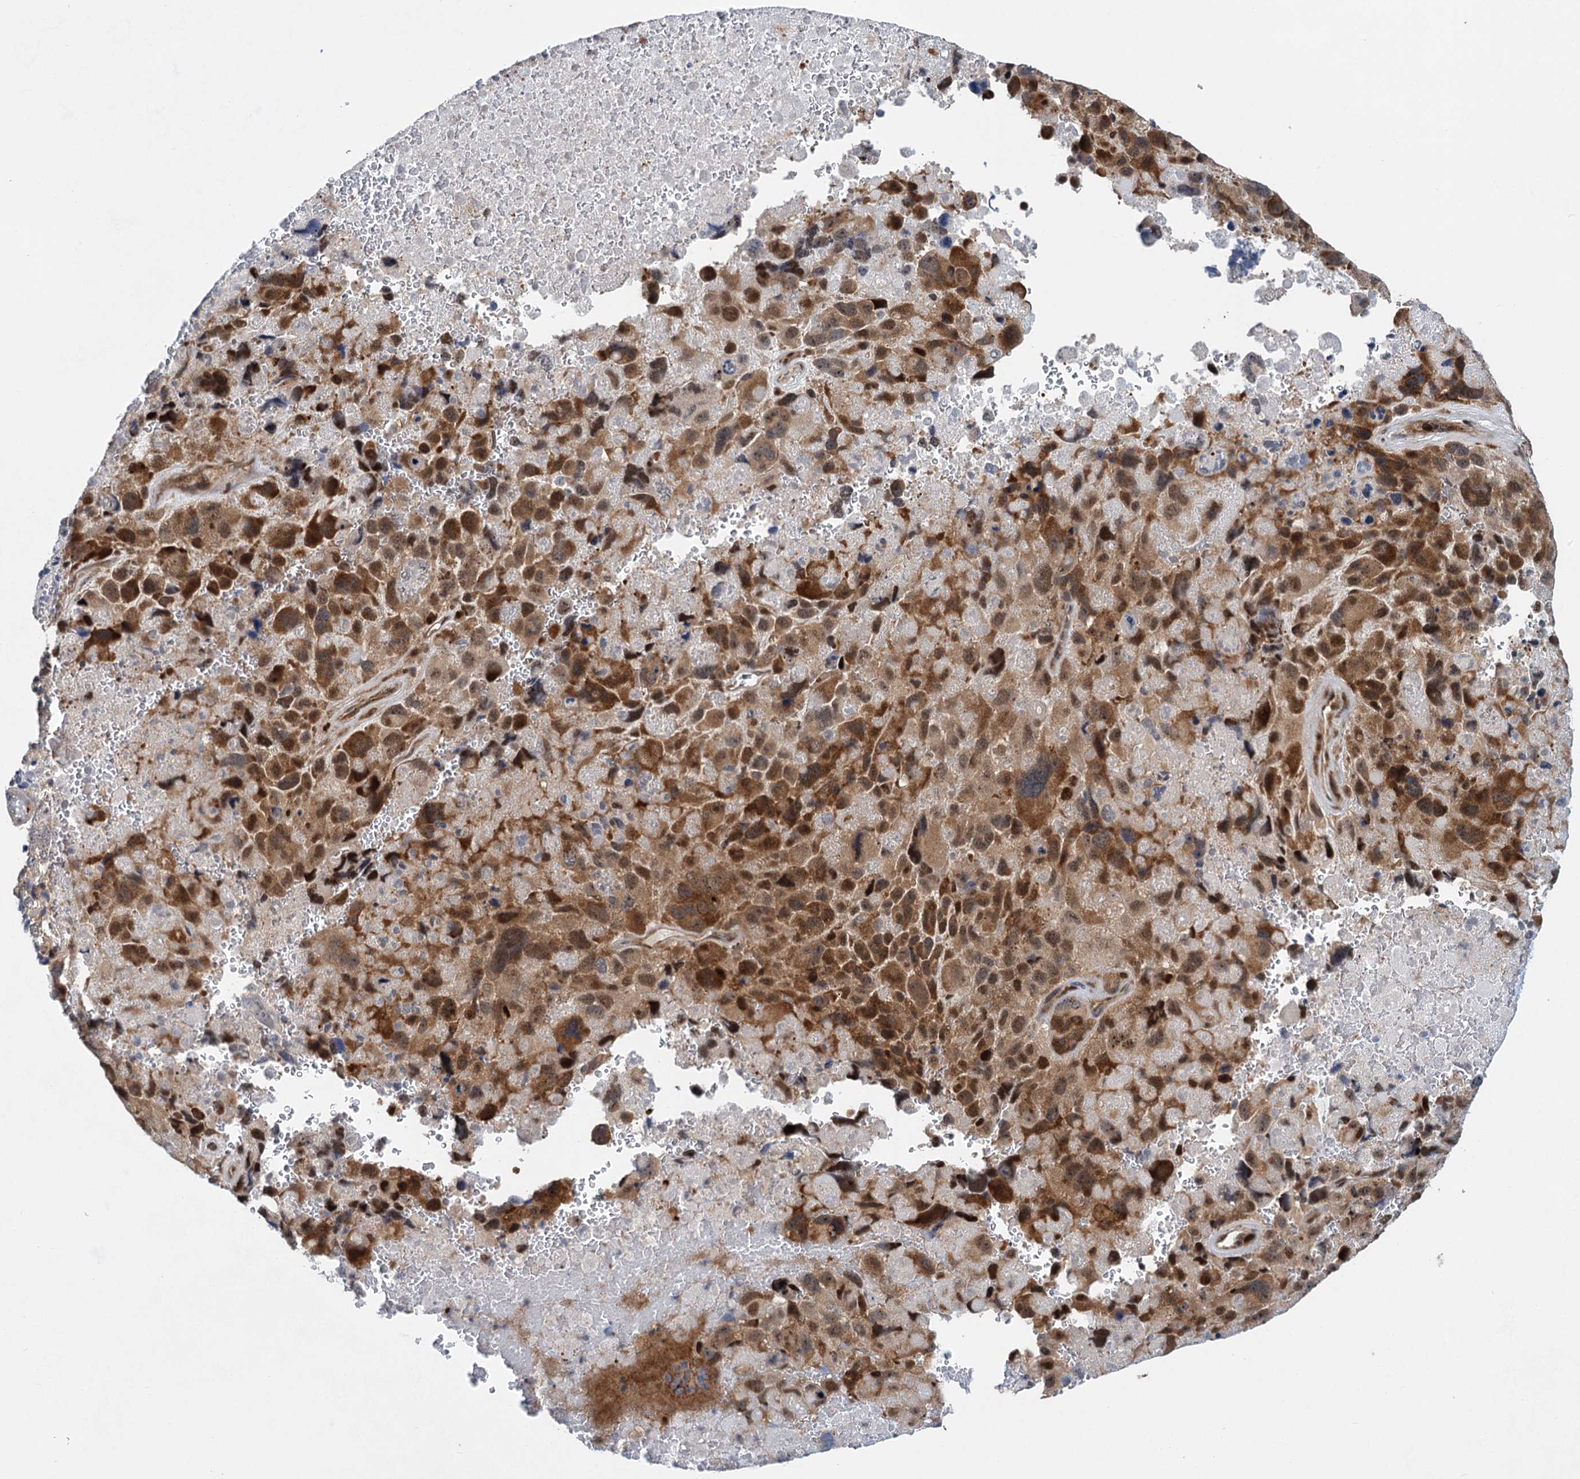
{"staining": {"intensity": "moderate", "quantity": ">75%", "location": "cytoplasmic/membranous,nuclear"}, "tissue": "melanoma", "cell_type": "Tumor cells", "image_type": "cancer", "snomed": [{"axis": "morphology", "description": "Malignant melanoma, Metastatic site"}, {"axis": "topography", "description": "Brain"}], "caption": "High-magnification brightfield microscopy of melanoma stained with DAB (3,3'-diaminobenzidine) (brown) and counterstained with hematoxylin (blue). tumor cells exhibit moderate cytoplasmic/membranous and nuclear positivity is present in about>75% of cells. Nuclei are stained in blue.", "gene": "GPBP1", "patient": {"sex": "female", "age": 53}}